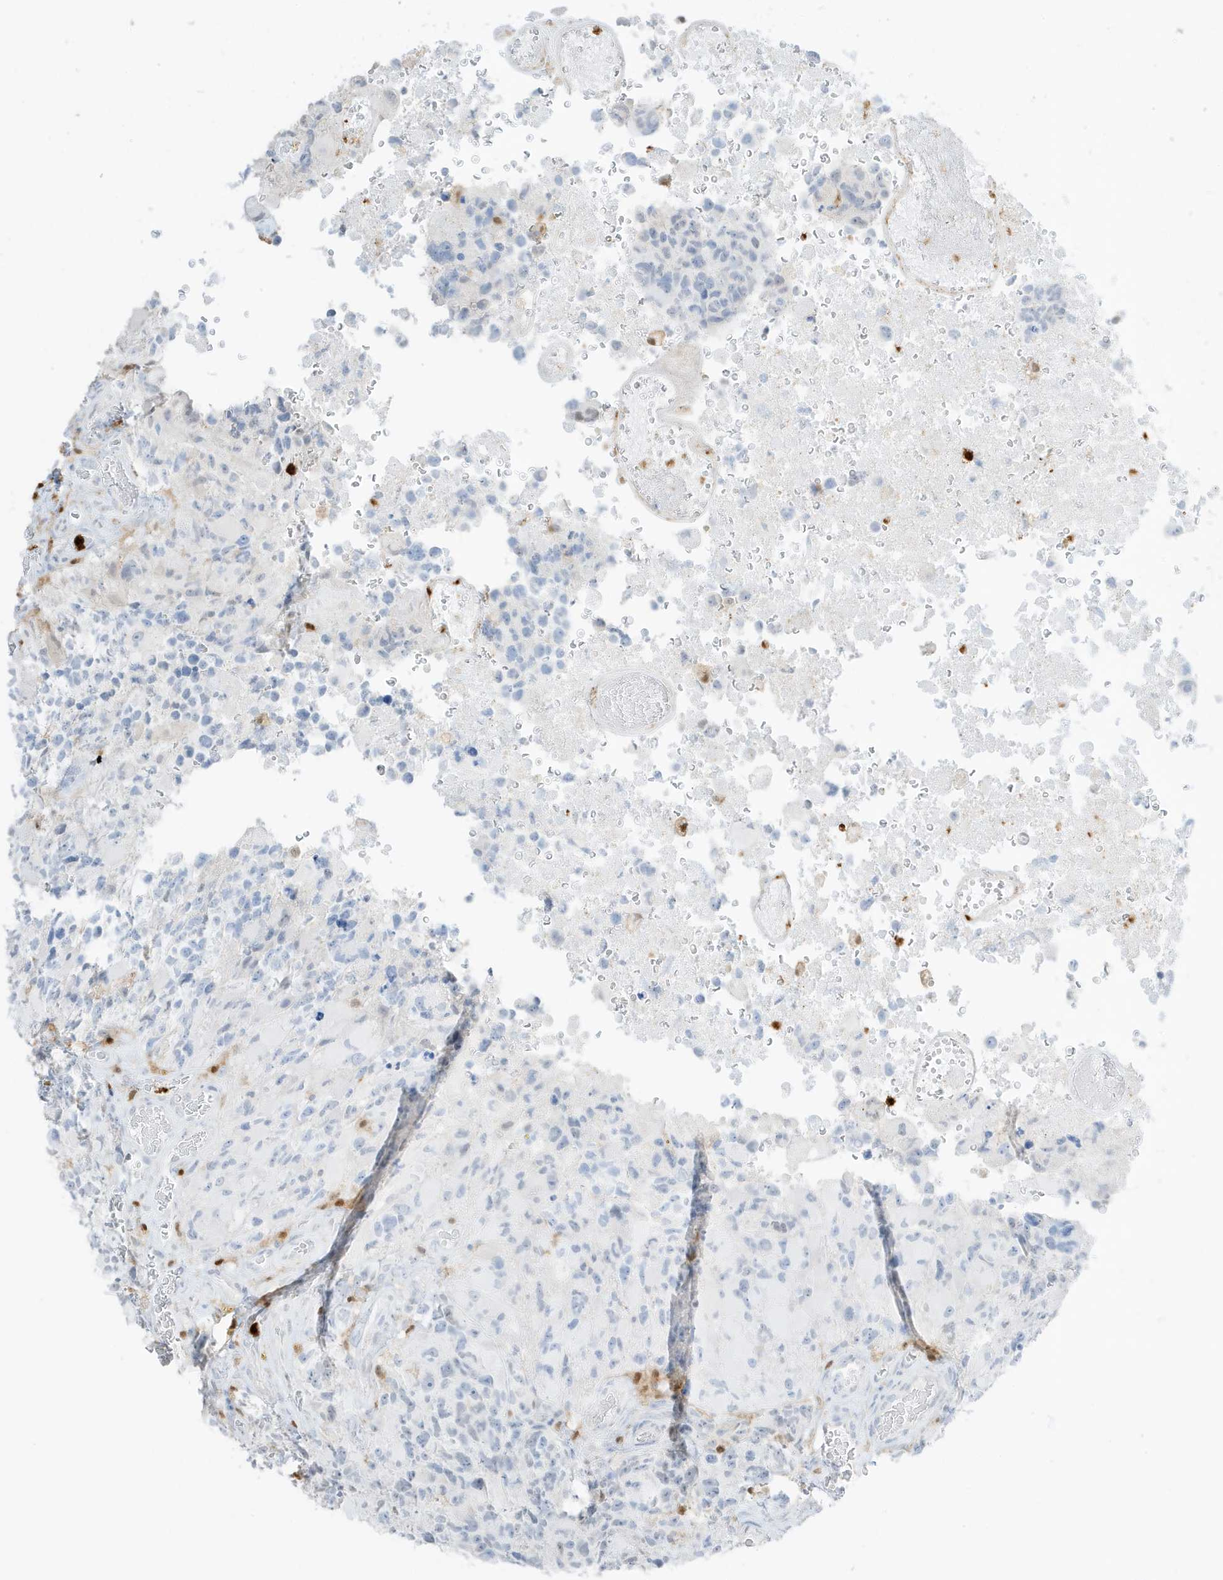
{"staining": {"intensity": "negative", "quantity": "none", "location": "none"}, "tissue": "glioma", "cell_type": "Tumor cells", "image_type": "cancer", "snomed": [{"axis": "morphology", "description": "Glioma, malignant, High grade"}, {"axis": "topography", "description": "Brain"}], "caption": "IHC micrograph of human glioma stained for a protein (brown), which shows no positivity in tumor cells.", "gene": "GCA", "patient": {"sex": "male", "age": 69}}